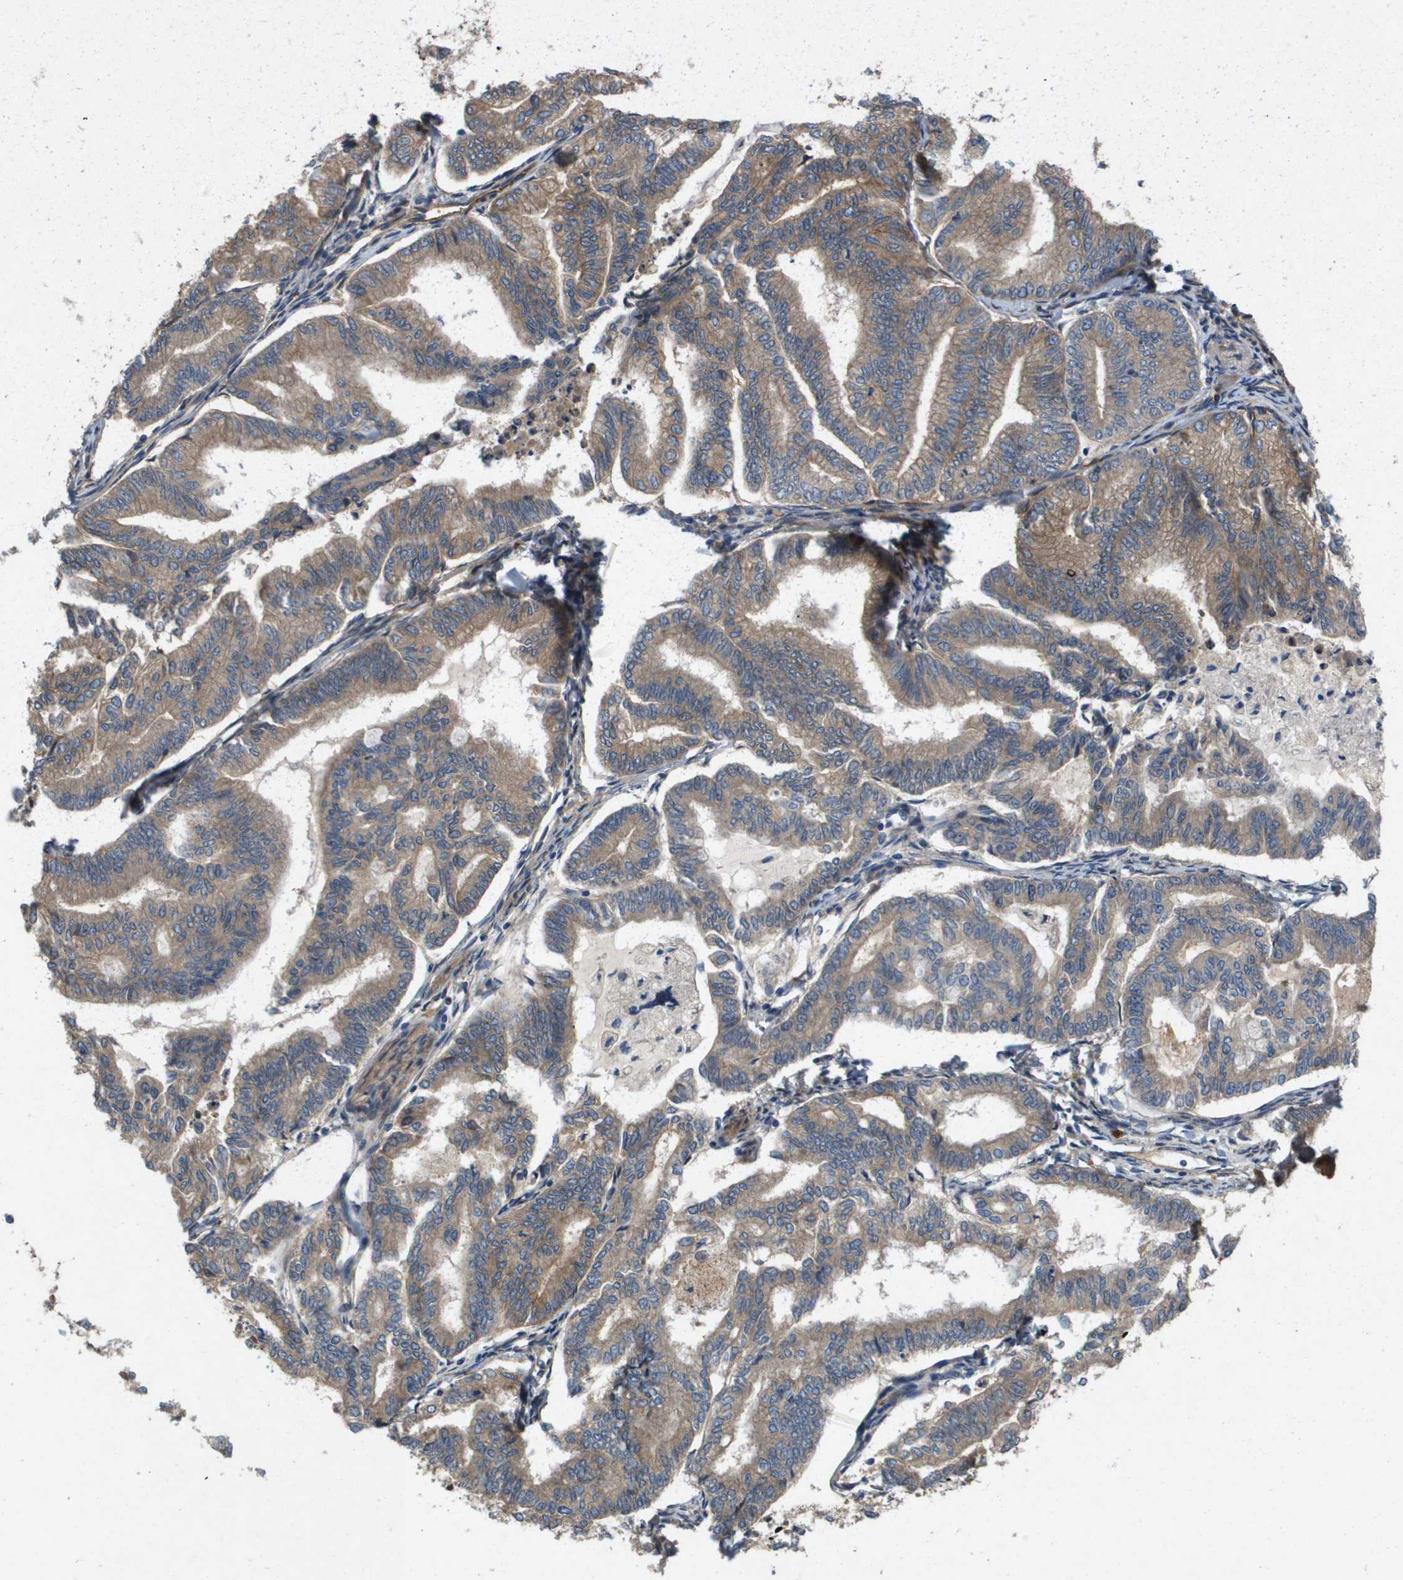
{"staining": {"intensity": "moderate", "quantity": ">75%", "location": "cytoplasmic/membranous"}, "tissue": "endometrial cancer", "cell_type": "Tumor cells", "image_type": "cancer", "snomed": [{"axis": "morphology", "description": "Adenocarcinoma, NOS"}, {"axis": "topography", "description": "Endometrium"}], "caption": "High-magnification brightfield microscopy of endometrial cancer stained with DAB (brown) and counterstained with hematoxylin (blue). tumor cells exhibit moderate cytoplasmic/membranous staining is present in approximately>75% of cells.", "gene": "ENTPD2", "patient": {"sex": "female", "age": 79}}